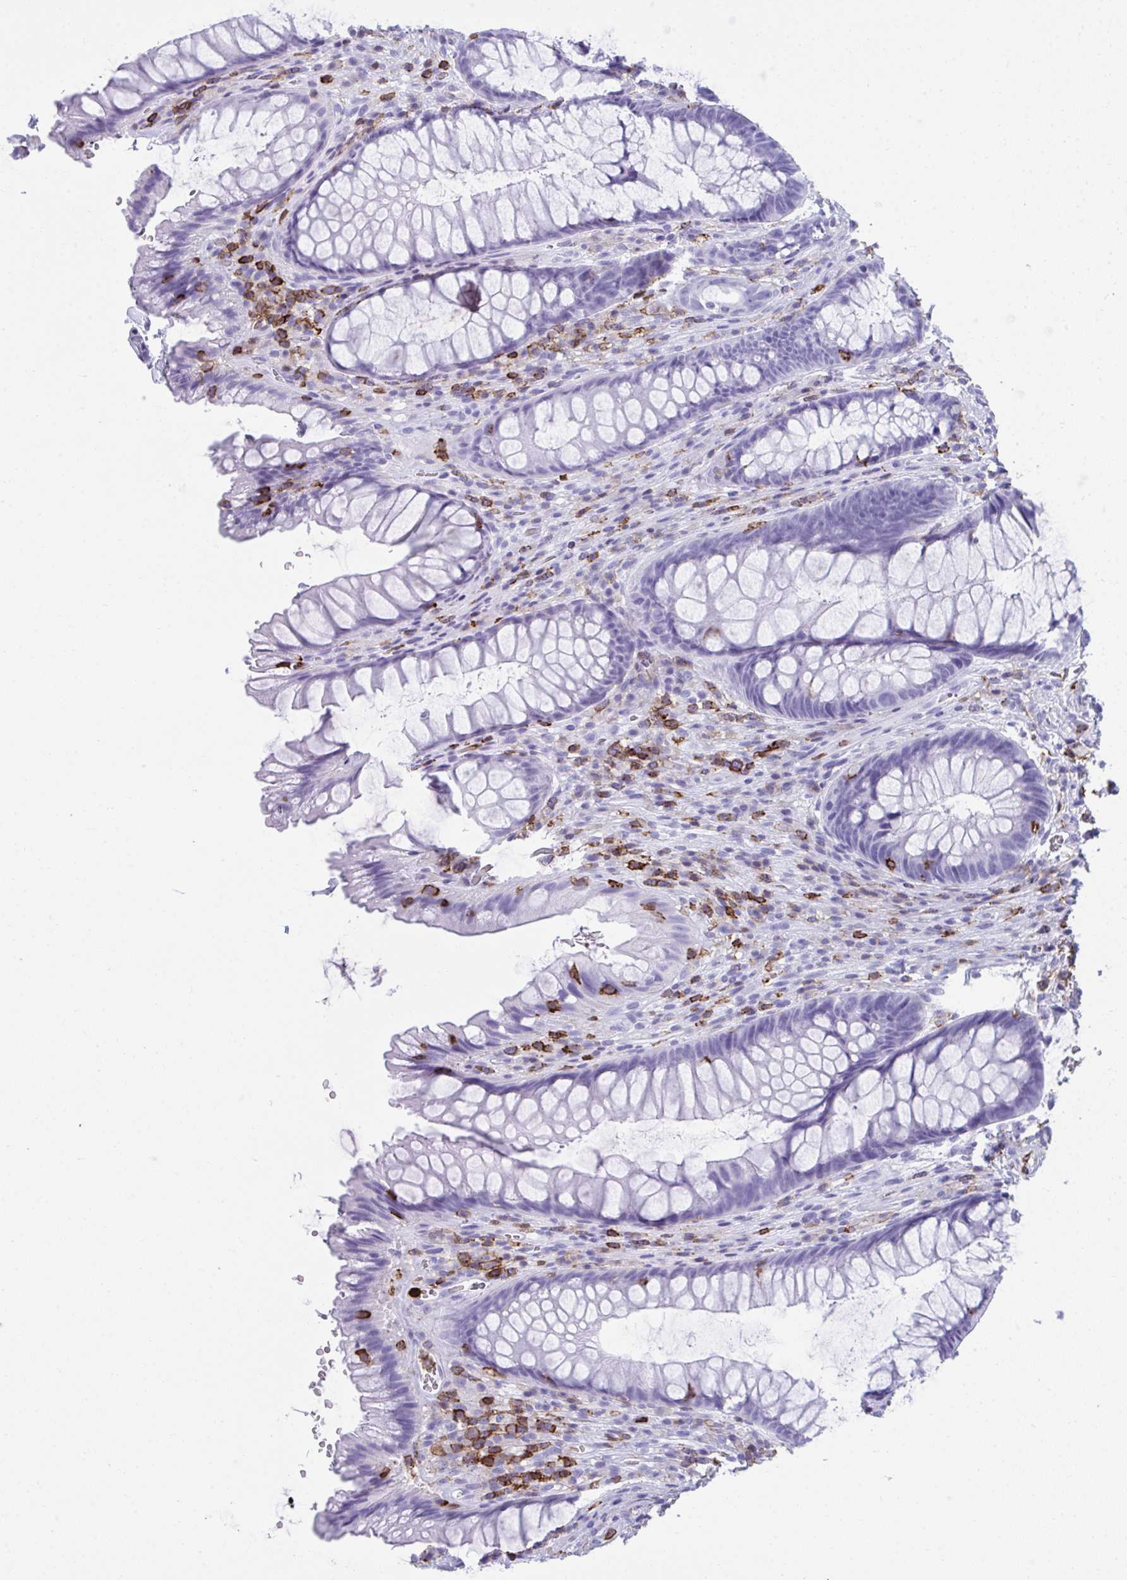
{"staining": {"intensity": "negative", "quantity": "none", "location": "none"}, "tissue": "rectum", "cell_type": "Glandular cells", "image_type": "normal", "snomed": [{"axis": "morphology", "description": "Normal tissue, NOS"}, {"axis": "topography", "description": "Rectum"}], "caption": "This is an IHC image of benign human rectum. There is no positivity in glandular cells.", "gene": "SPN", "patient": {"sex": "male", "age": 53}}